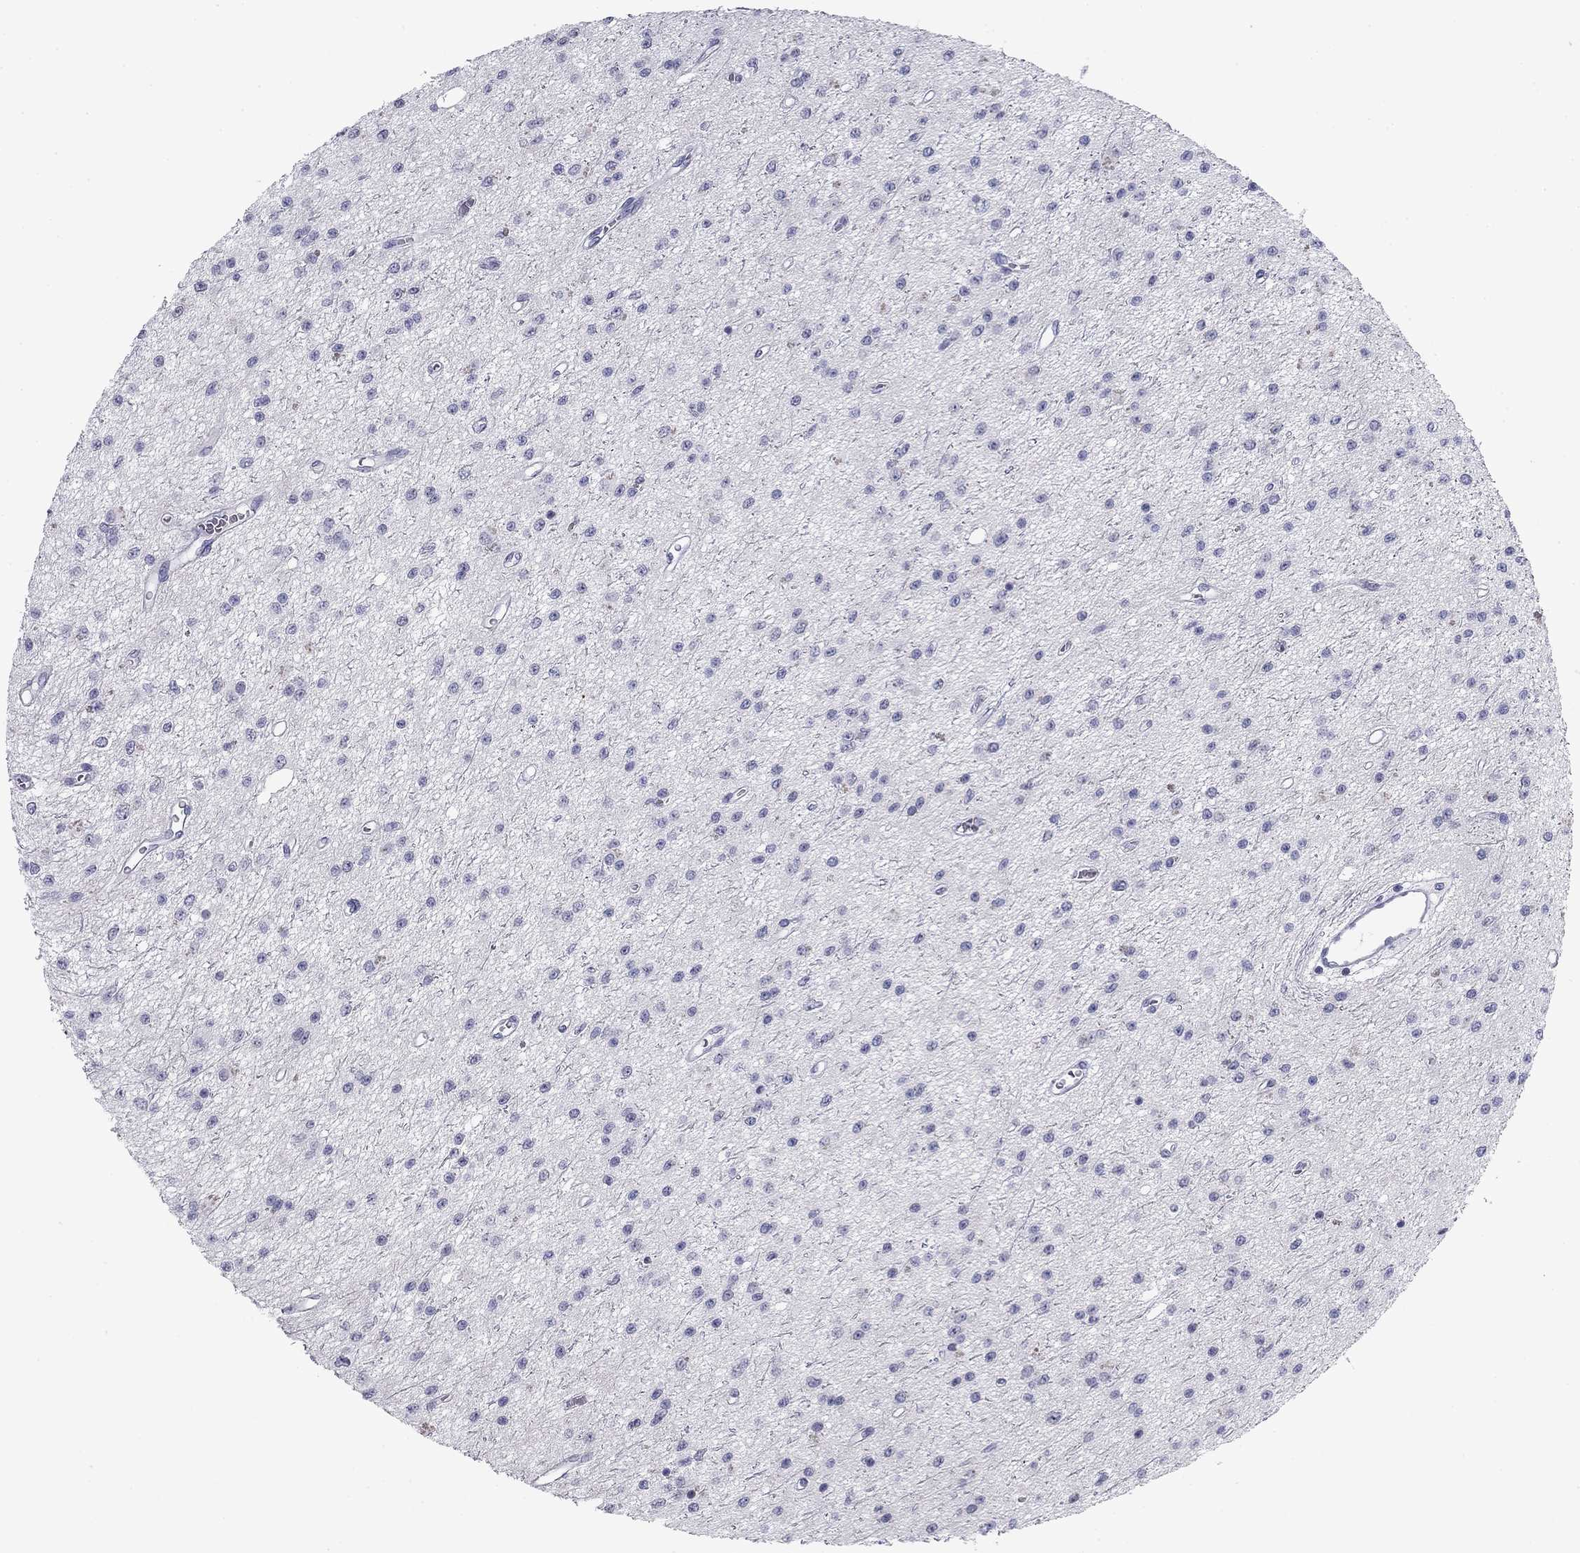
{"staining": {"intensity": "negative", "quantity": "none", "location": "none"}, "tissue": "glioma", "cell_type": "Tumor cells", "image_type": "cancer", "snomed": [{"axis": "morphology", "description": "Glioma, malignant, Low grade"}, {"axis": "topography", "description": "Brain"}], "caption": "Immunohistochemical staining of human malignant low-grade glioma exhibits no significant expression in tumor cells.", "gene": "PRPH", "patient": {"sex": "female", "age": 45}}